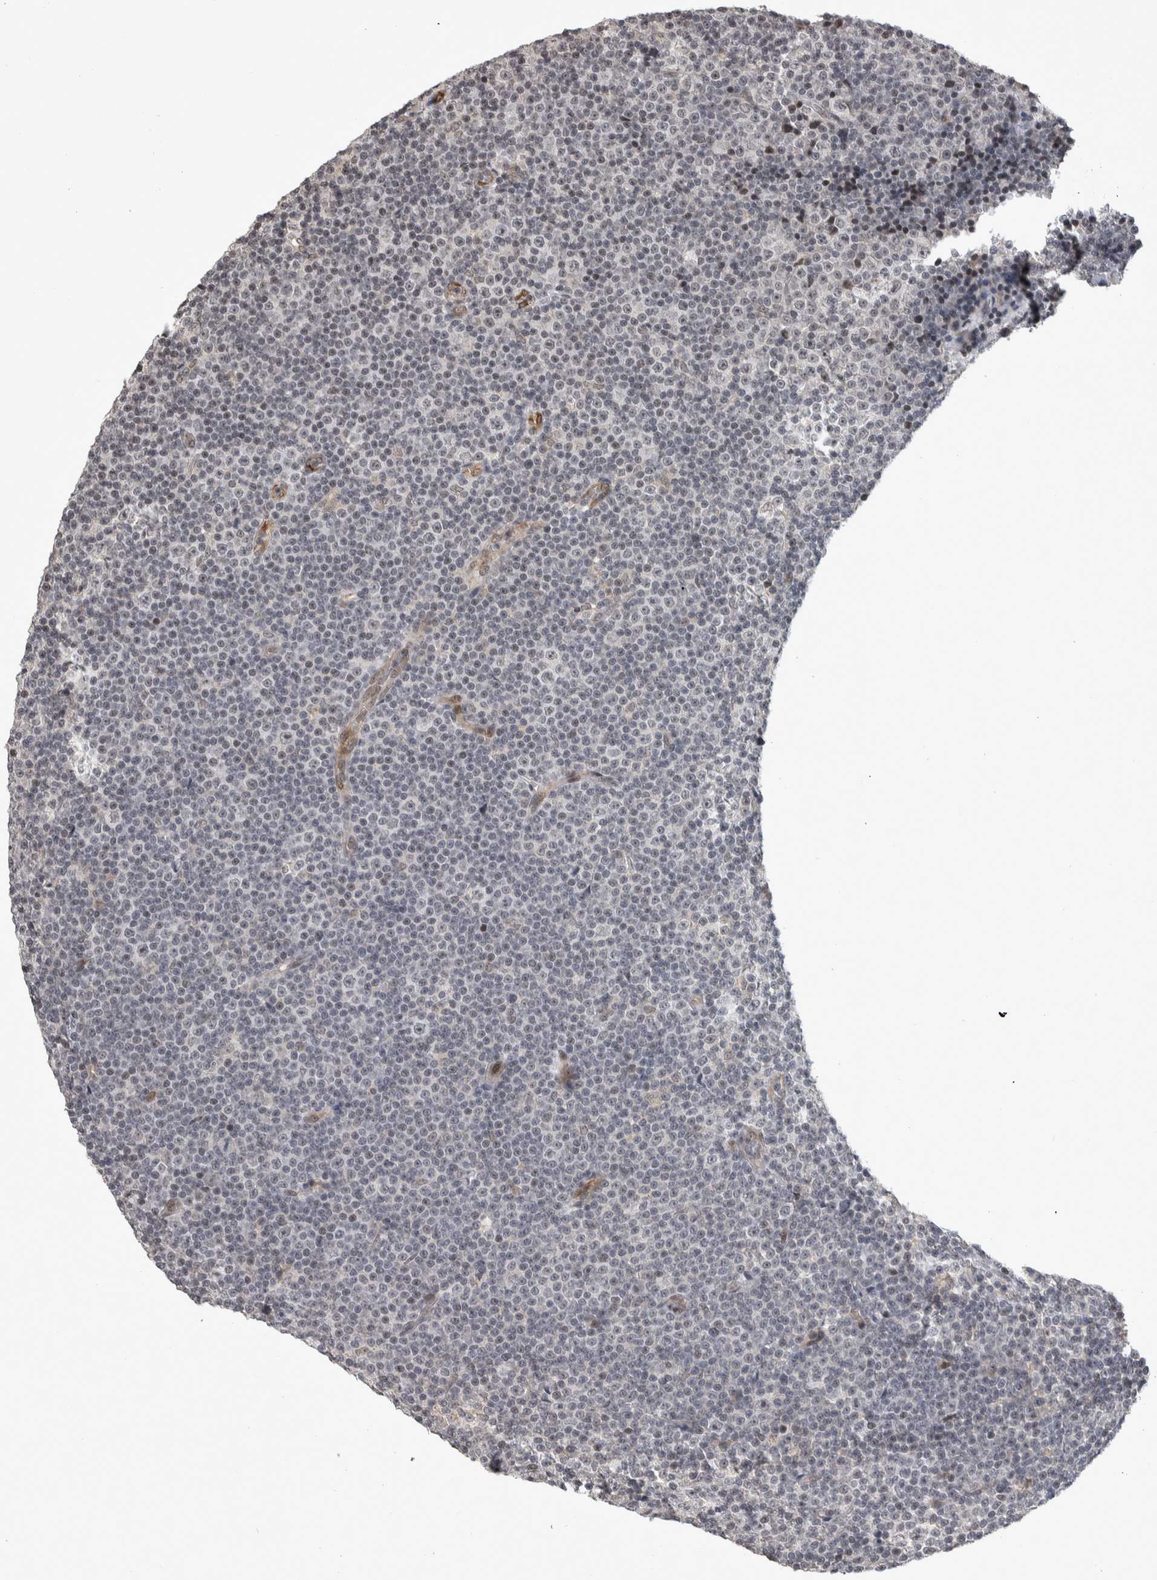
{"staining": {"intensity": "negative", "quantity": "none", "location": "none"}, "tissue": "lymphoma", "cell_type": "Tumor cells", "image_type": "cancer", "snomed": [{"axis": "morphology", "description": "Malignant lymphoma, non-Hodgkin's type, Low grade"}, {"axis": "topography", "description": "Lymph node"}], "caption": "Immunohistochemistry micrograph of neoplastic tissue: human lymphoma stained with DAB reveals no significant protein staining in tumor cells.", "gene": "ZSCAN21", "patient": {"sex": "female", "age": 67}}